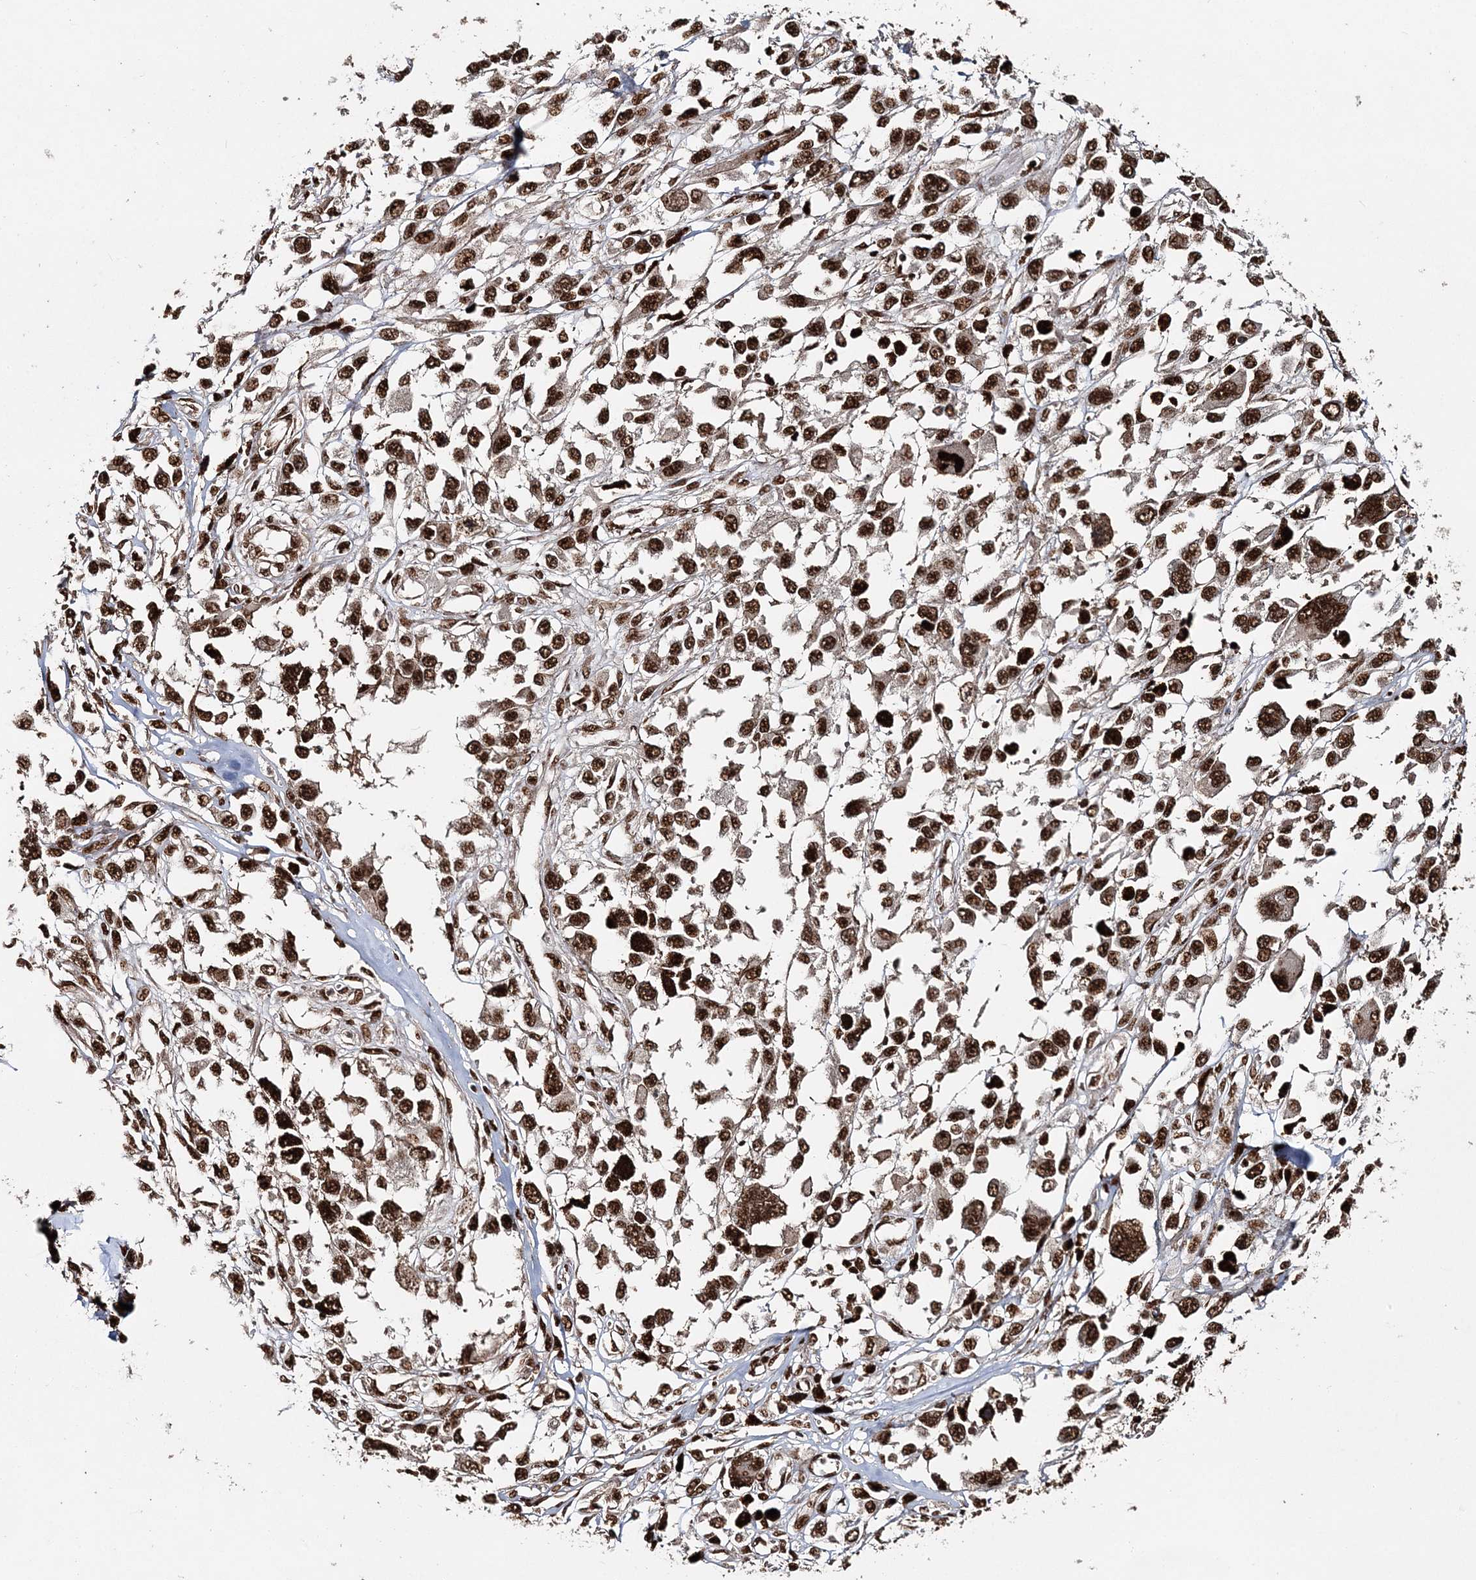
{"staining": {"intensity": "strong", "quantity": ">75%", "location": "nuclear"}, "tissue": "melanoma", "cell_type": "Tumor cells", "image_type": "cancer", "snomed": [{"axis": "morphology", "description": "Malignant melanoma, Metastatic site"}, {"axis": "topography", "description": "Lymph node"}], "caption": "Human malignant melanoma (metastatic site) stained with a protein marker exhibits strong staining in tumor cells.", "gene": "EXOSC8", "patient": {"sex": "male", "age": 59}}